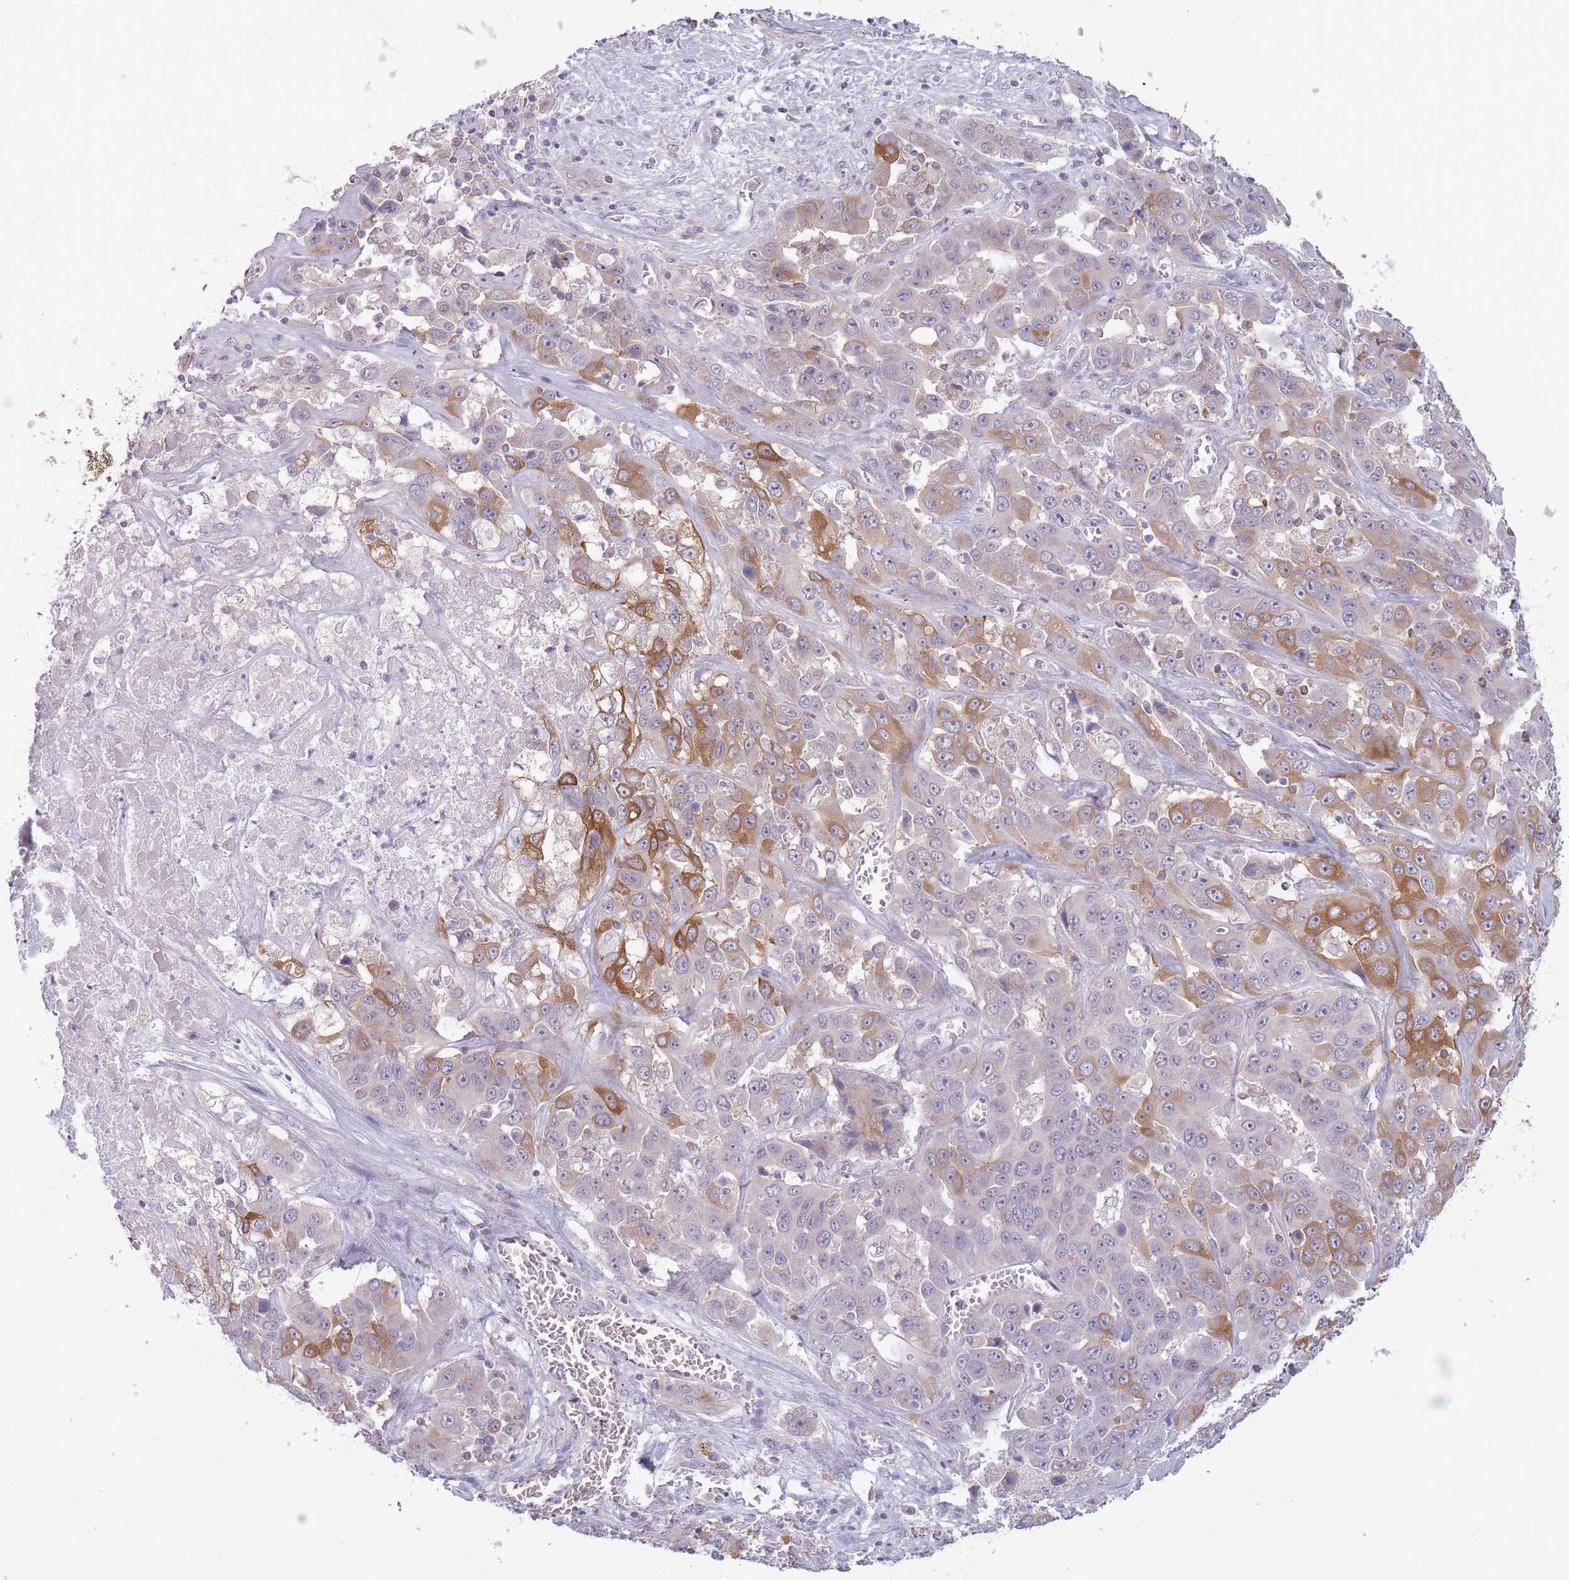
{"staining": {"intensity": "moderate", "quantity": "<25%", "location": "cytoplasmic/membranous"}, "tissue": "liver cancer", "cell_type": "Tumor cells", "image_type": "cancer", "snomed": [{"axis": "morphology", "description": "Cholangiocarcinoma"}, {"axis": "topography", "description": "Liver"}], "caption": "This photomicrograph shows liver cholangiocarcinoma stained with IHC to label a protein in brown. The cytoplasmic/membranous of tumor cells show moderate positivity for the protein. Nuclei are counter-stained blue.", "gene": "ARPIN", "patient": {"sex": "female", "age": 52}}